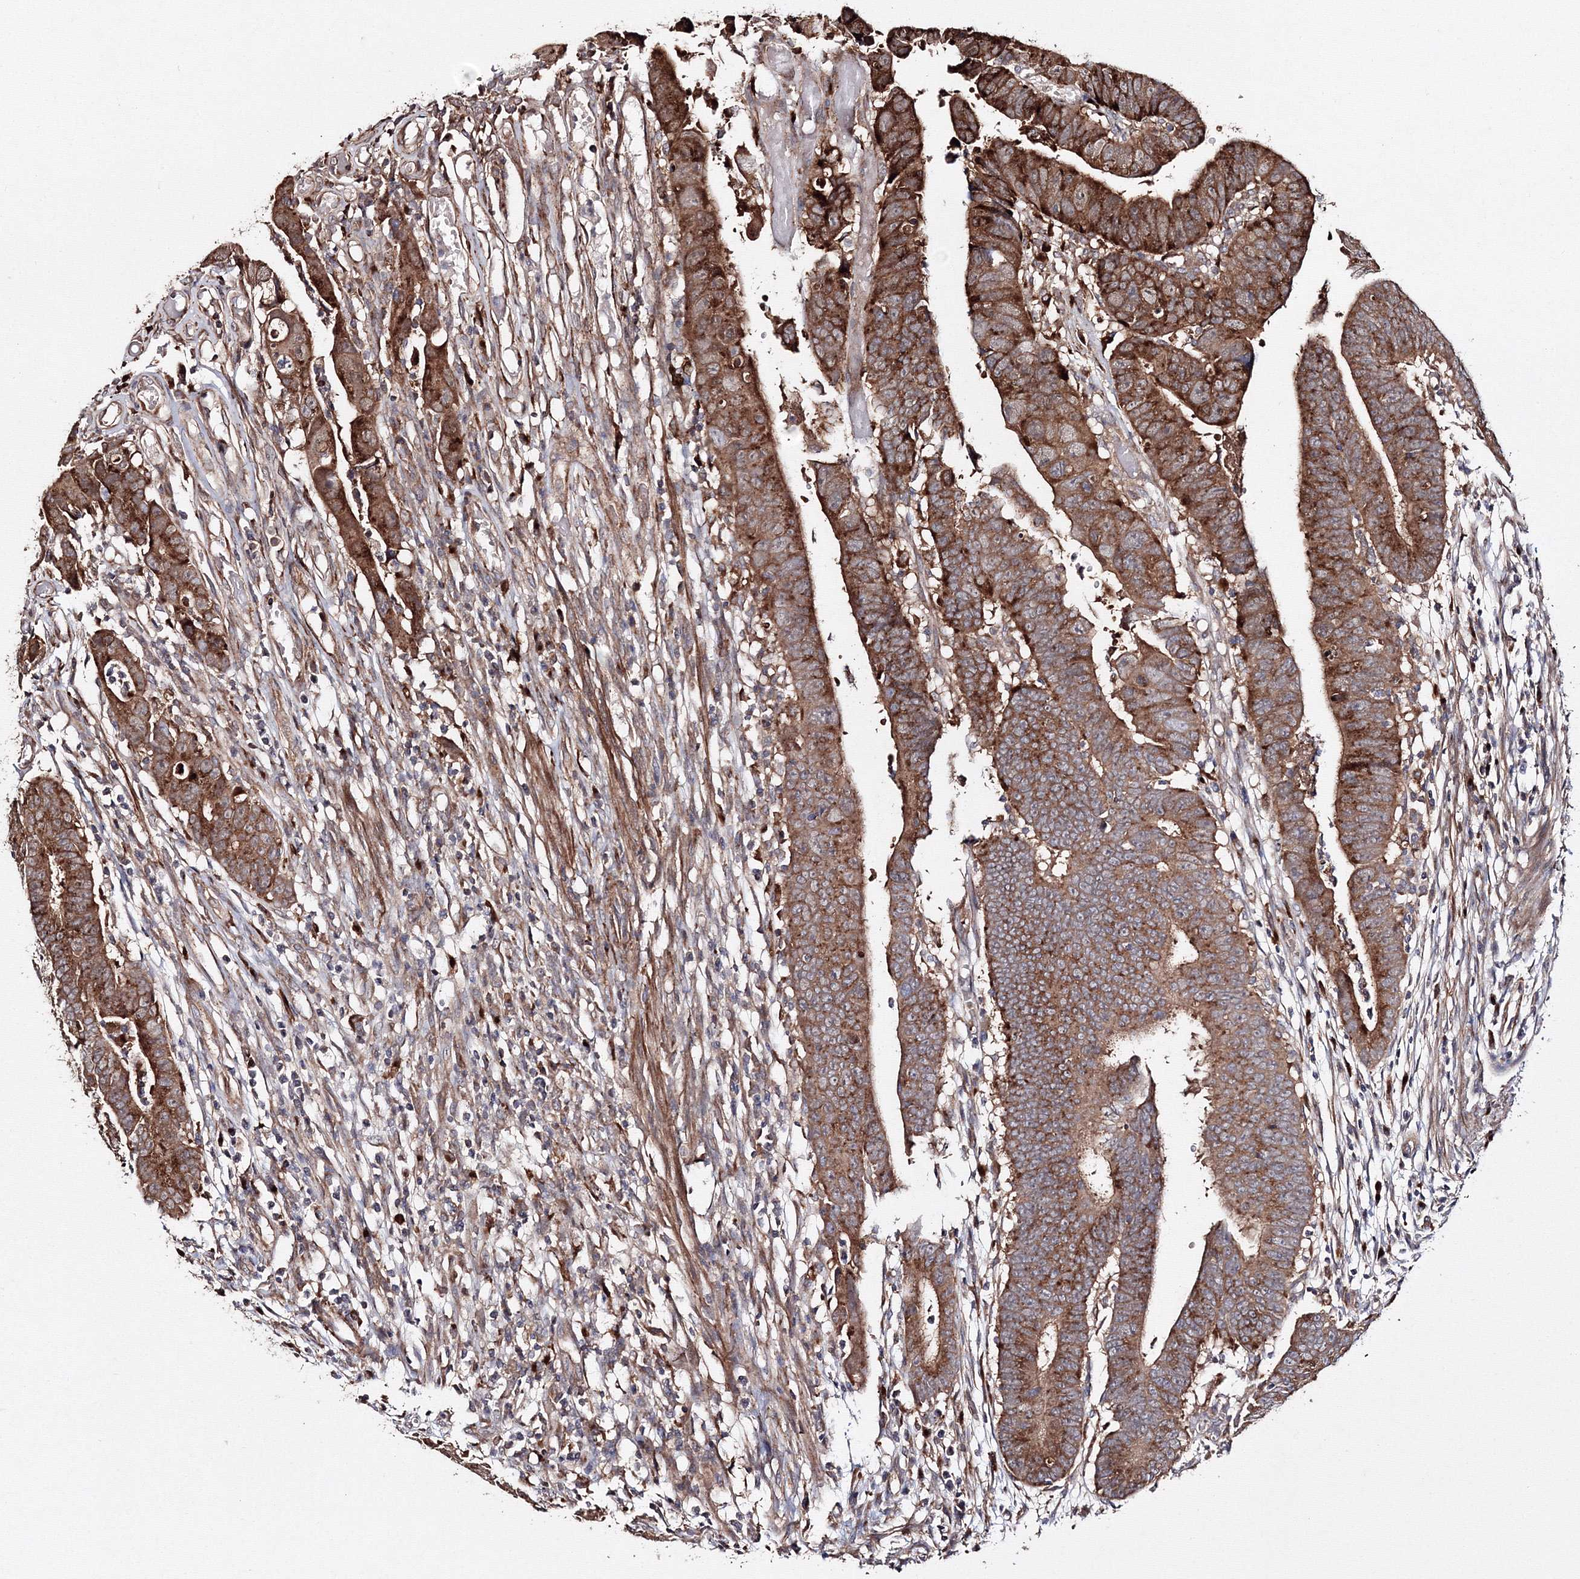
{"staining": {"intensity": "strong", "quantity": ">75%", "location": "cytoplasmic/membranous"}, "tissue": "colorectal cancer", "cell_type": "Tumor cells", "image_type": "cancer", "snomed": [{"axis": "morphology", "description": "Adenocarcinoma, NOS"}, {"axis": "topography", "description": "Rectum"}], "caption": "Protein staining demonstrates strong cytoplasmic/membranous positivity in about >75% of tumor cells in colorectal cancer.", "gene": "DDO", "patient": {"sex": "female", "age": 65}}